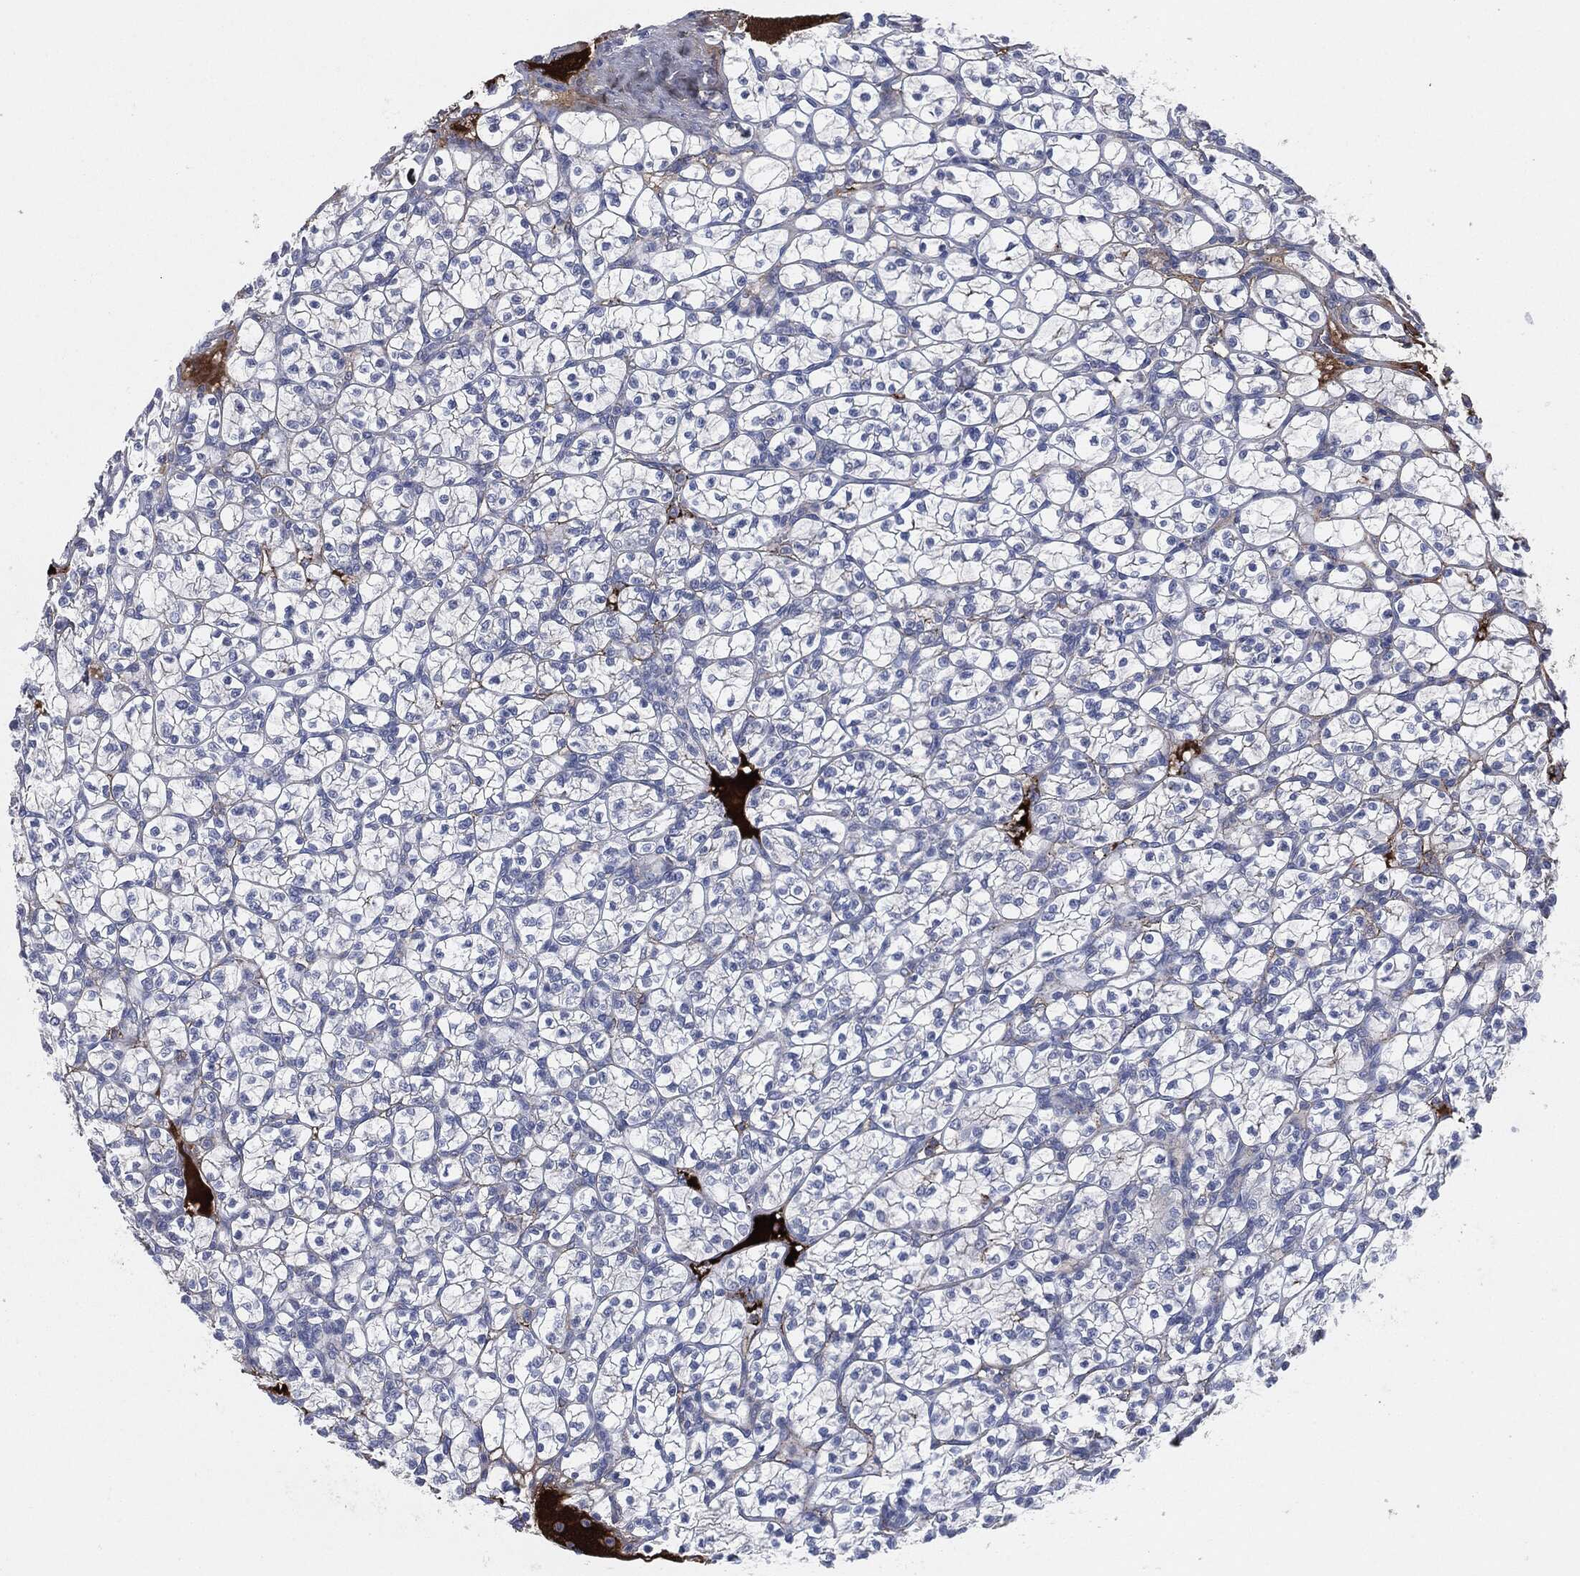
{"staining": {"intensity": "negative", "quantity": "none", "location": "none"}, "tissue": "renal cancer", "cell_type": "Tumor cells", "image_type": "cancer", "snomed": [{"axis": "morphology", "description": "Adenocarcinoma, NOS"}, {"axis": "topography", "description": "Kidney"}], "caption": "Renal cancer (adenocarcinoma) was stained to show a protein in brown. There is no significant staining in tumor cells.", "gene": "APOB", "patient": {"sex": "female", "age": 89}}